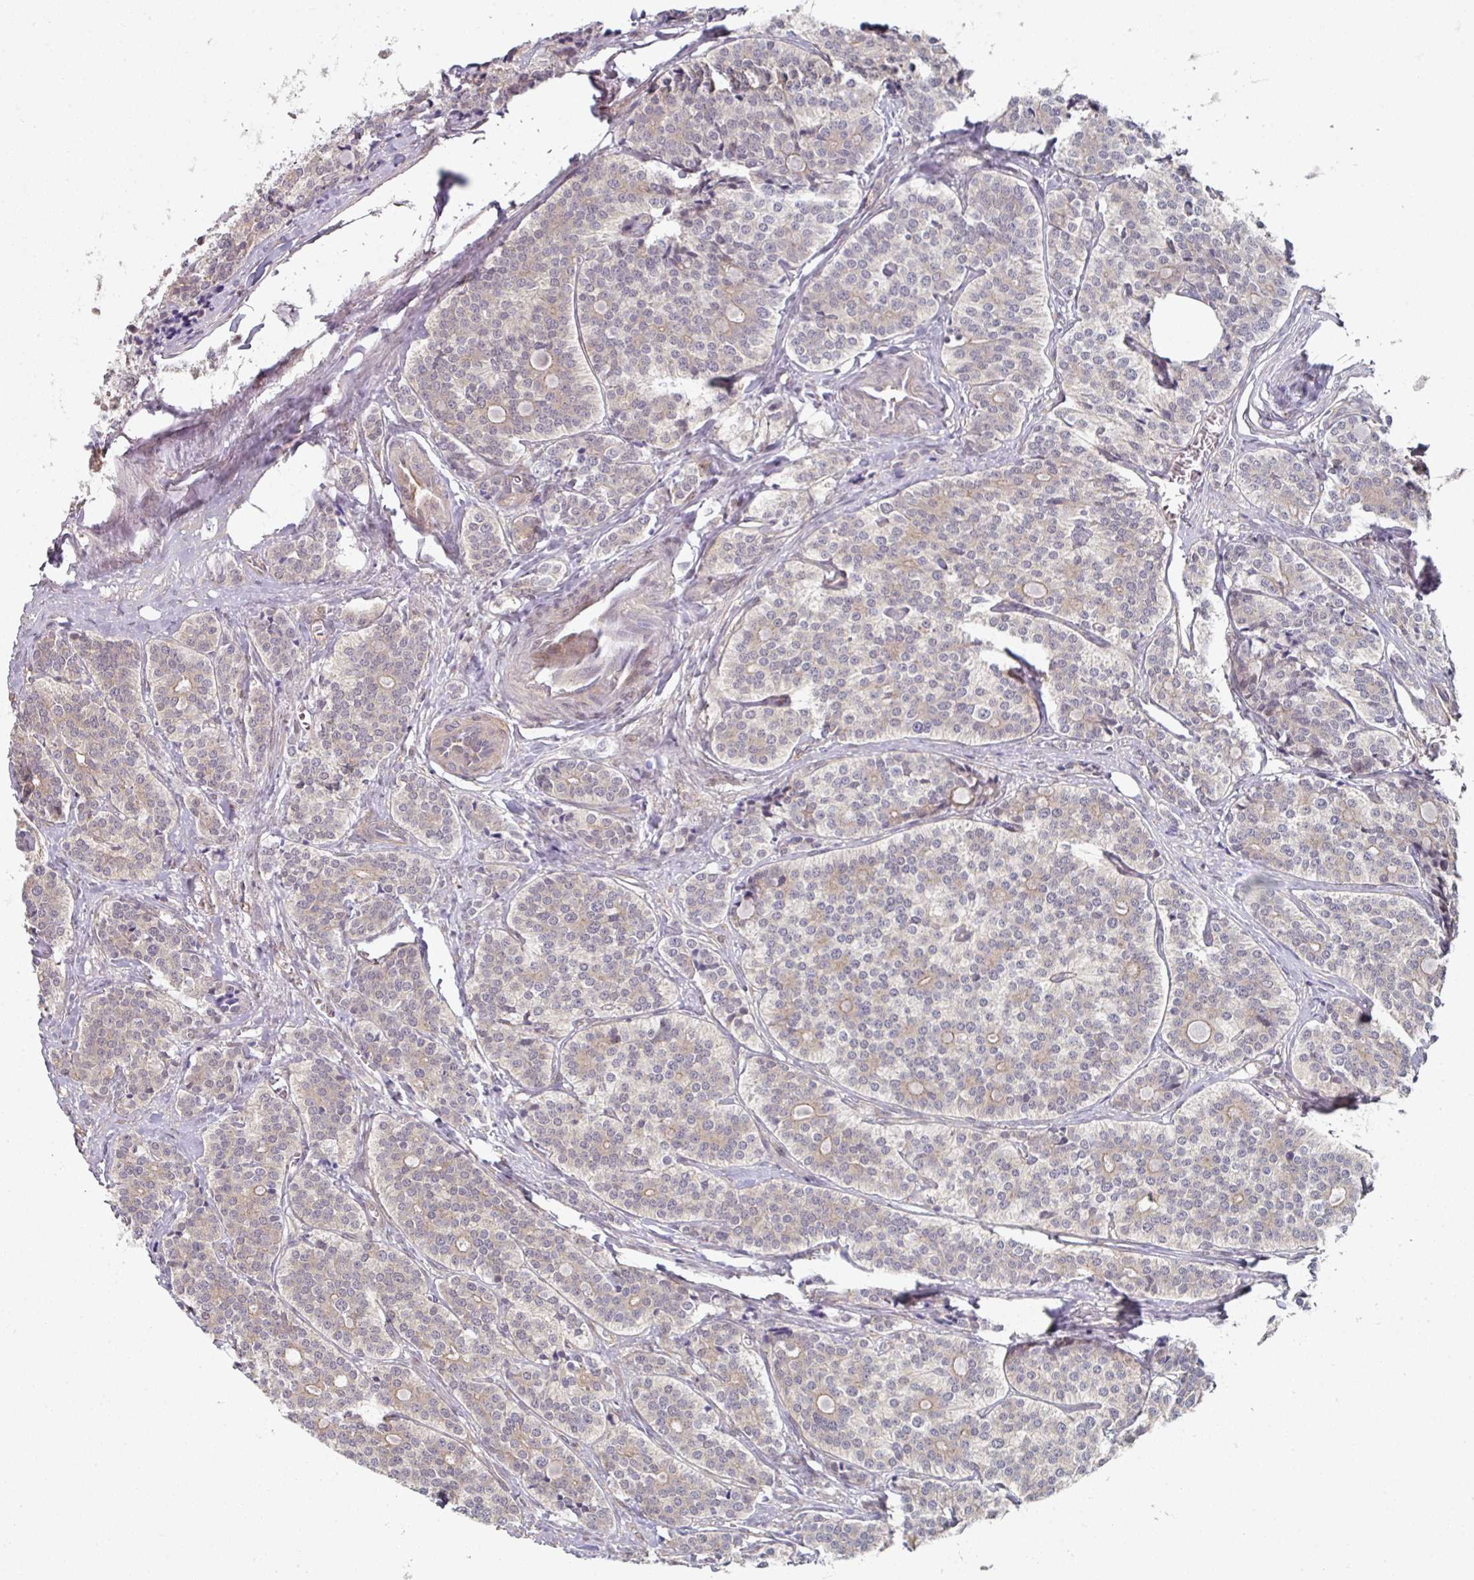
{"staining": {"intensity": "weak", "quantity": "<25%", "location": "cytoplasmic/membranous"}, "tissue": "carcinoid", "cell_type": "Tumor cells", "image_type": "cancer", "snomed": [{"axis": "morphology", "description": "Carcinoid, malignant, NOS"}, {"axis": "topography", "description": "Small intestine"}], "caption": "Malignant carcinoid was stained to show a protein in brown. There is no significant expression in tumor cells.", "gene": "PSME3IP1", "patient": {"sex": "male", "age": 63}}